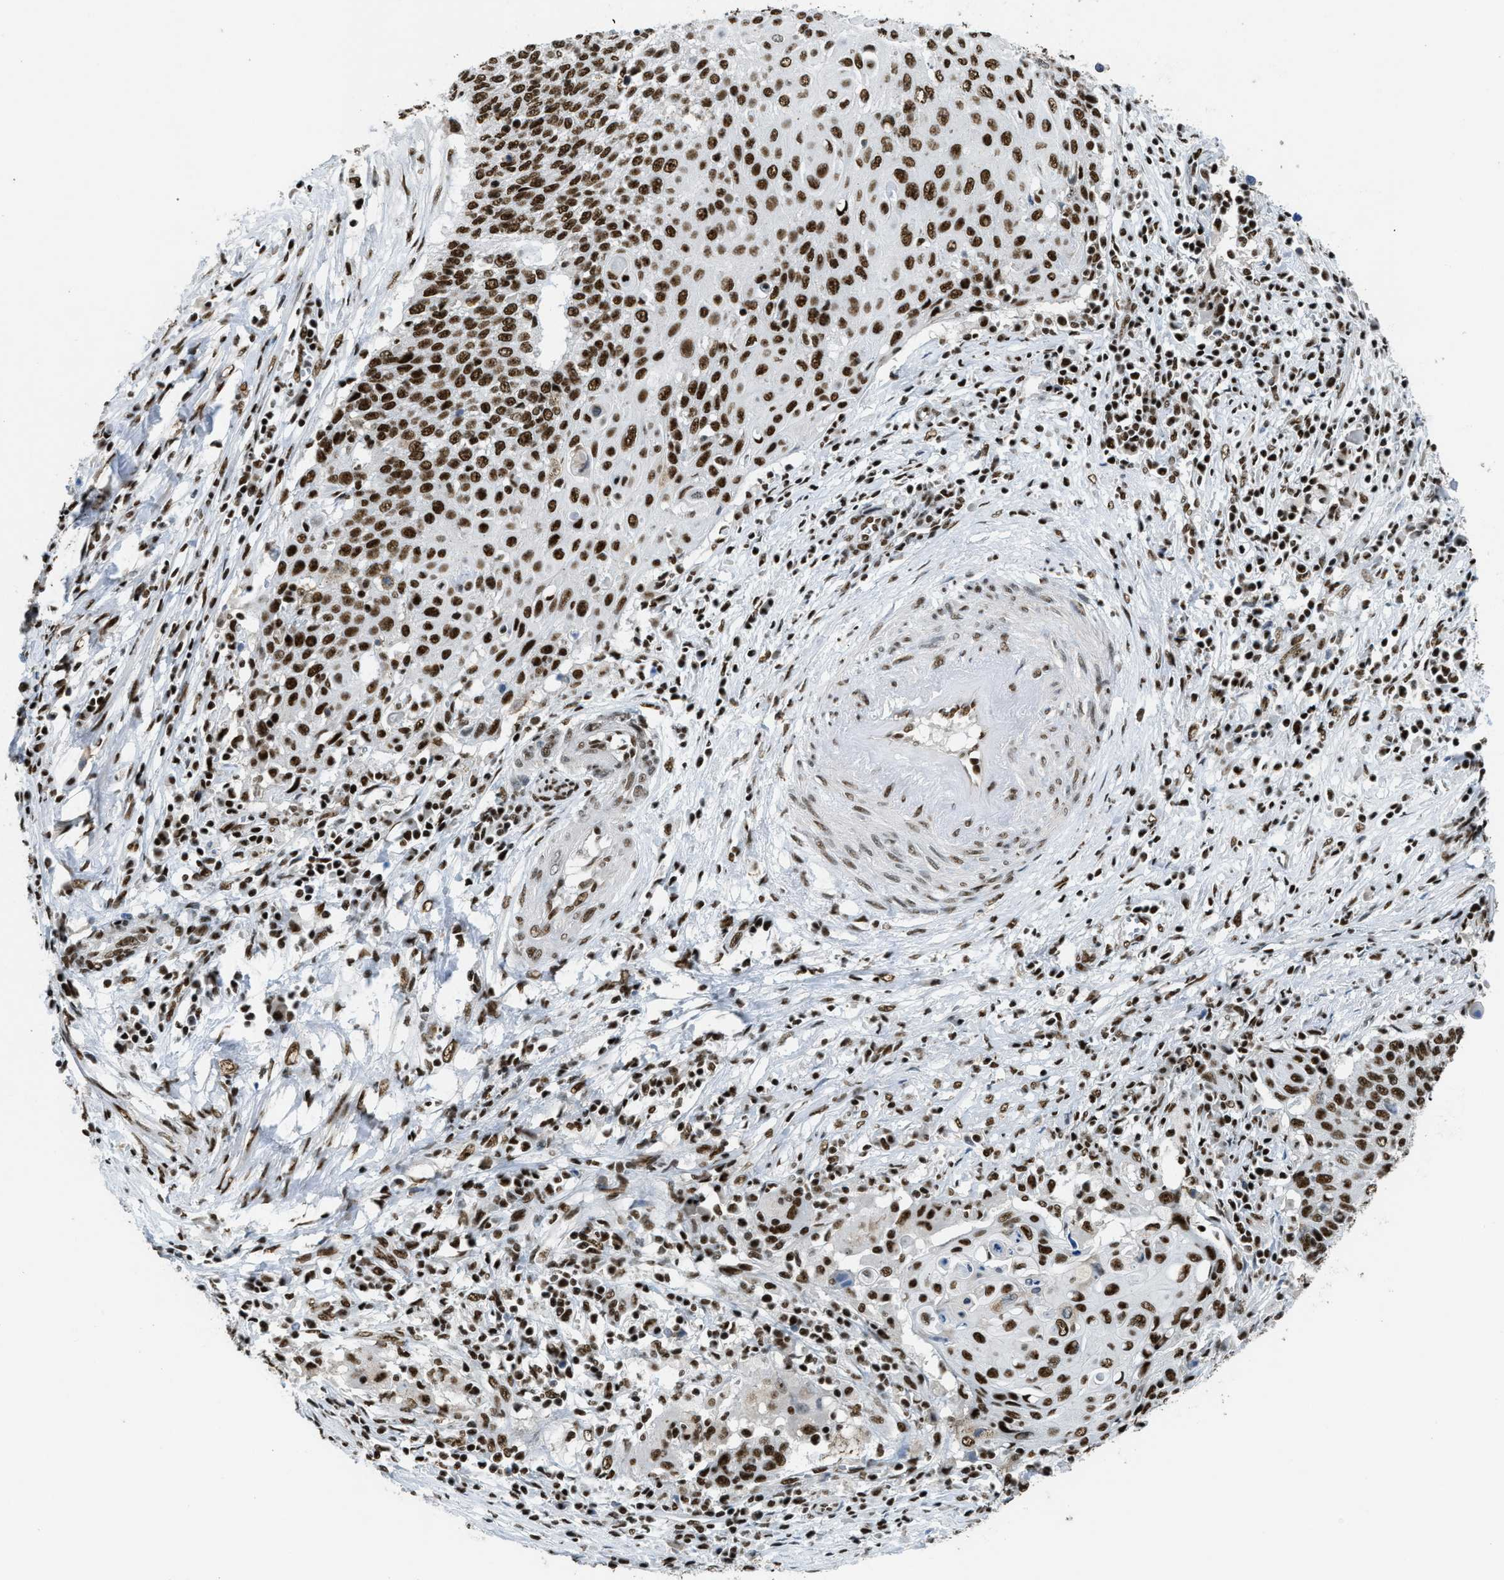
{"staining": {"intensity": "strong", "quantity": ">75%", "location": "nuclear"}, "tissue": "cervical cancer", "cell_type": "Tumor cells", "image_type": "cancer", "snomed": [{"axis": "morphology", "description": "Squamous cell carcinoma, NOS"}, {"axis": "topography", "description": "Cervix"}], "caption": "Tumor cells exhibit high levels of strong nuclear expression in about >75% of cells in cervical cancer (squamous cell carcinoma).", "gene": "SCAF4", "patient": {"sex": "female", "age": 39}}